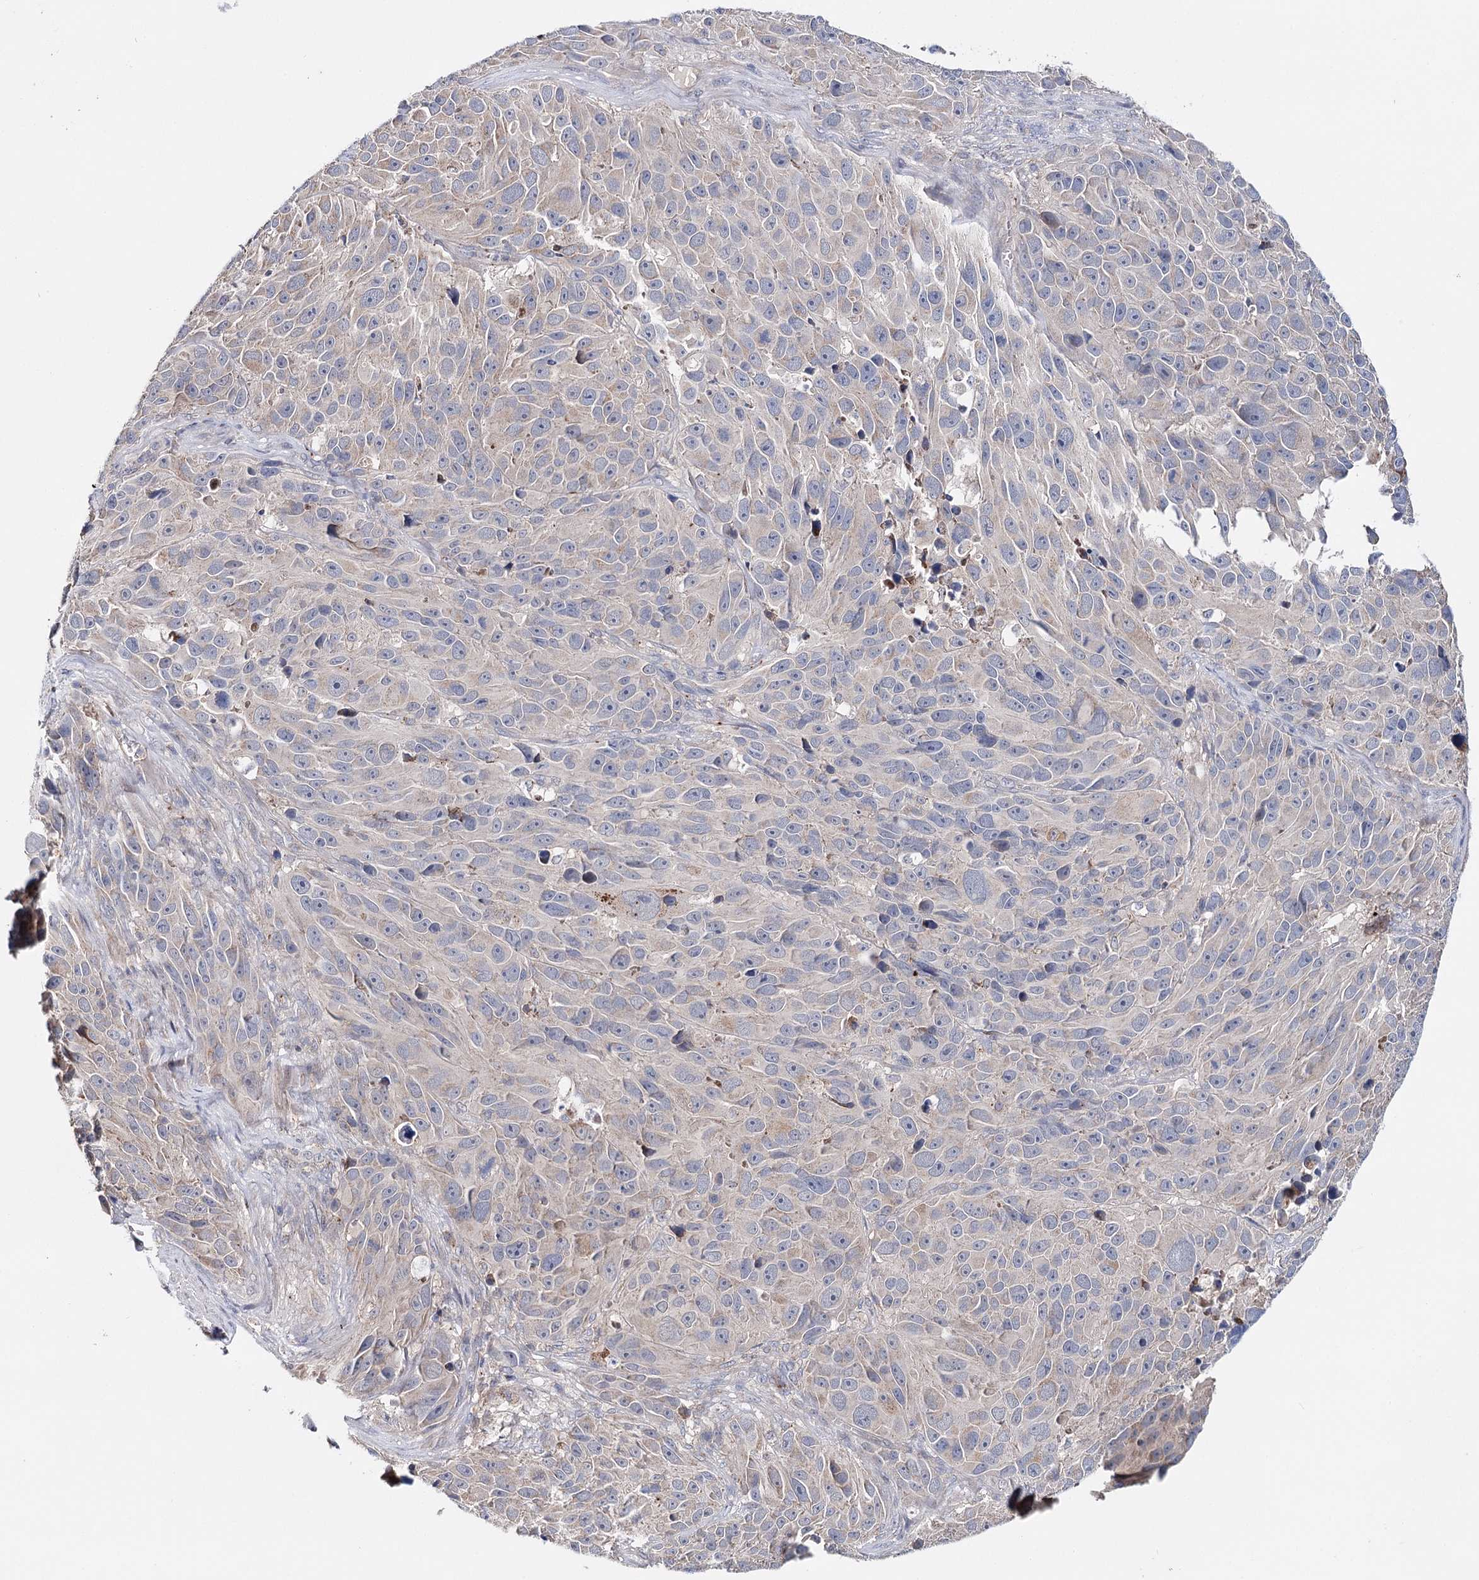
{"staining": {"intensity": "negative", "quantity": "none", "location": "none"}, "tissue": "melanoma", "cell_type": "Tumor cells", "image_type": "cancer", "snomed": [{"axis": "morphology", "description": "Malignant melanoma, NOS"}, {"axis": "topography", "description": "Skin"}], "caption": "Immunohistochemical staining of human melanoma demonstrates no significant expression in tumor cells.", "gene": "CFAP46", "patient": {"sex": "male", "age": 84}}